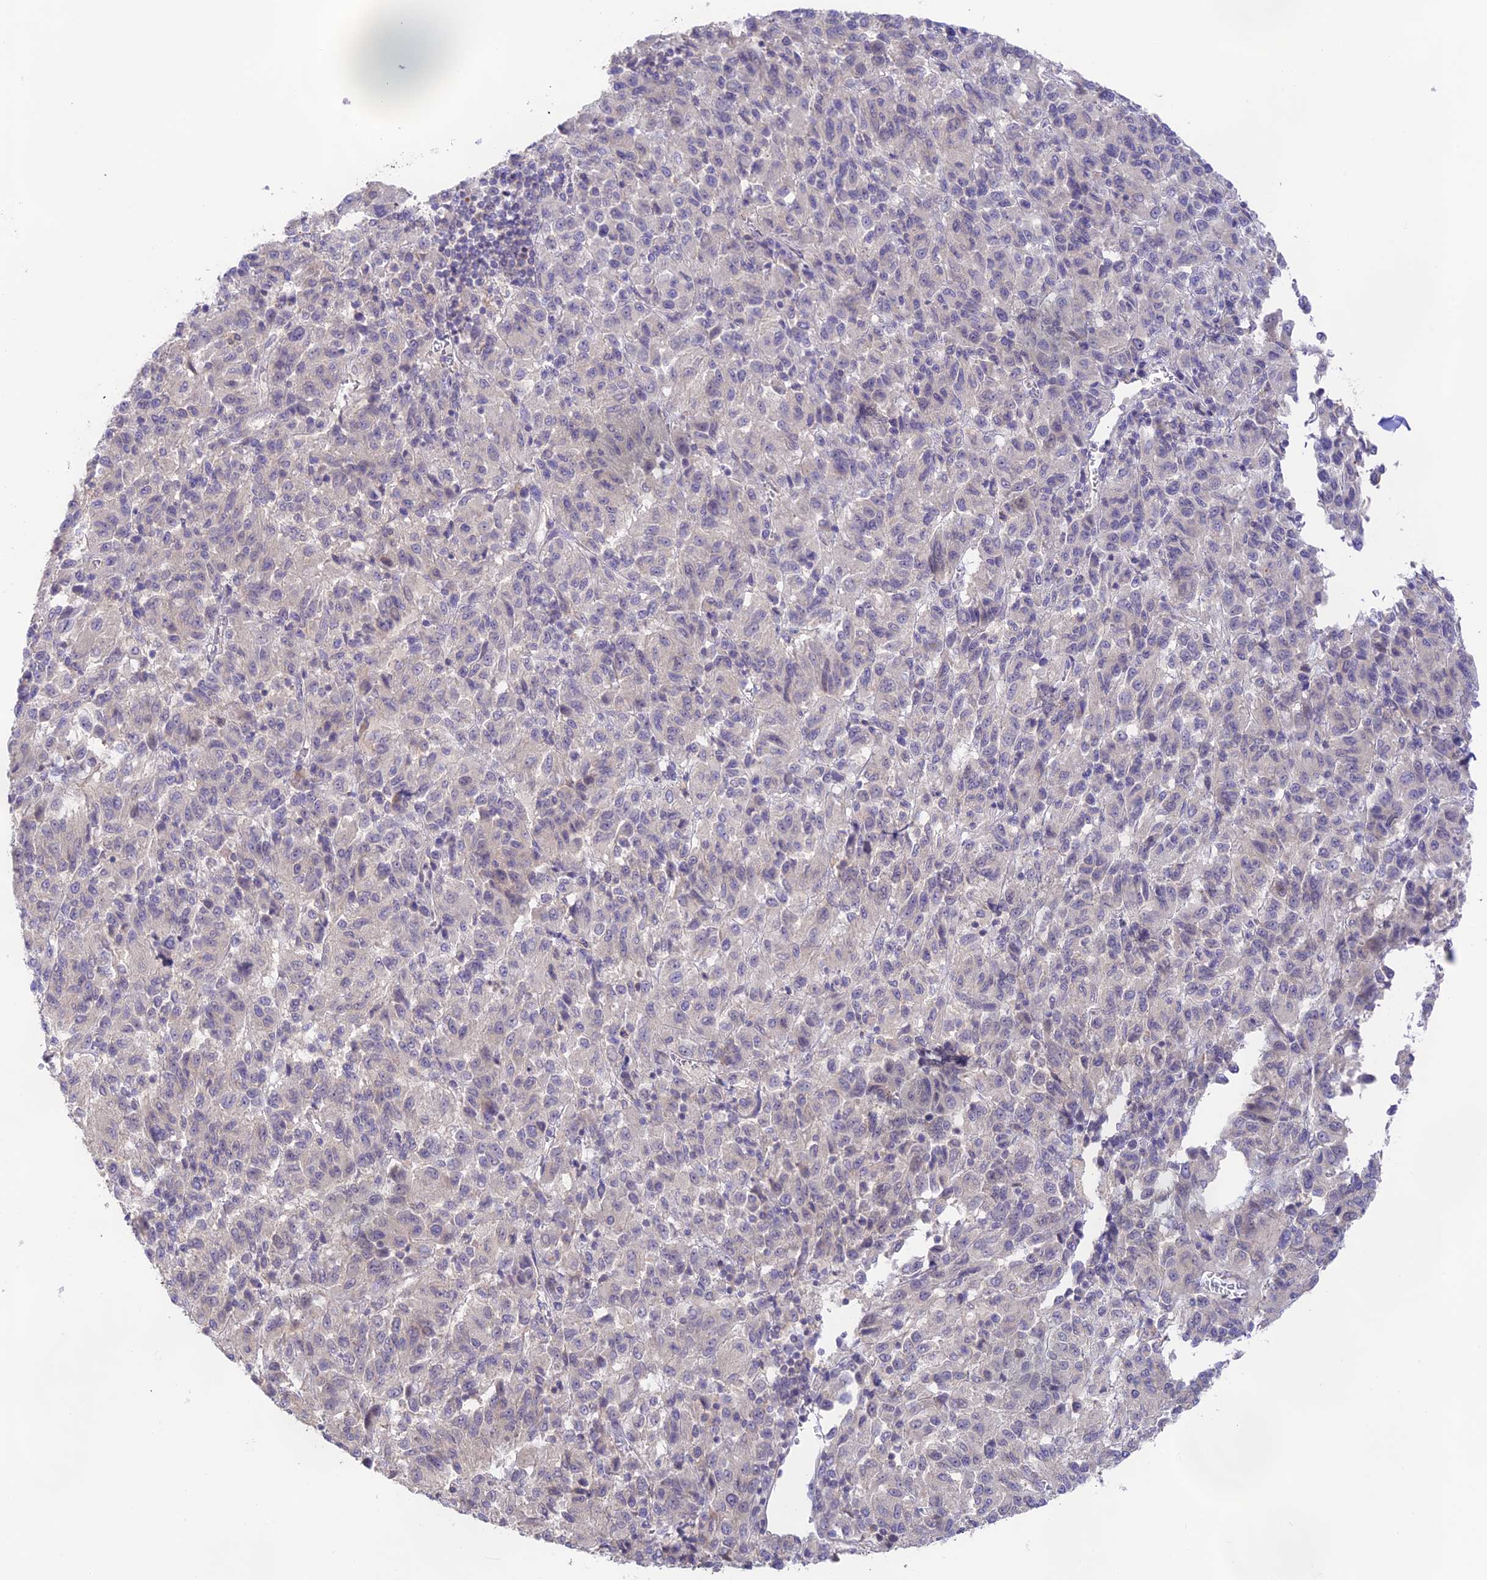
{"staining": {"intensity": "negative", "quantity": "none", "location": "none"}, "tissue": "melanoma", "cell_type": "Tumor cells", "image_type": "cancer", "snomed": [{"axis": "morphology", "description": "Malignant melanoma, Metastatic site"}, {"axis": "topography", "description": "Lung"}], "caption": "Tumor cells show no significant positivity in melanoma. (DAB (3,3'-diaminobenzidine) IHC, high magnification).", "gene": "CAMSAP3", "patient": {"sex": "male", "age": 64}}